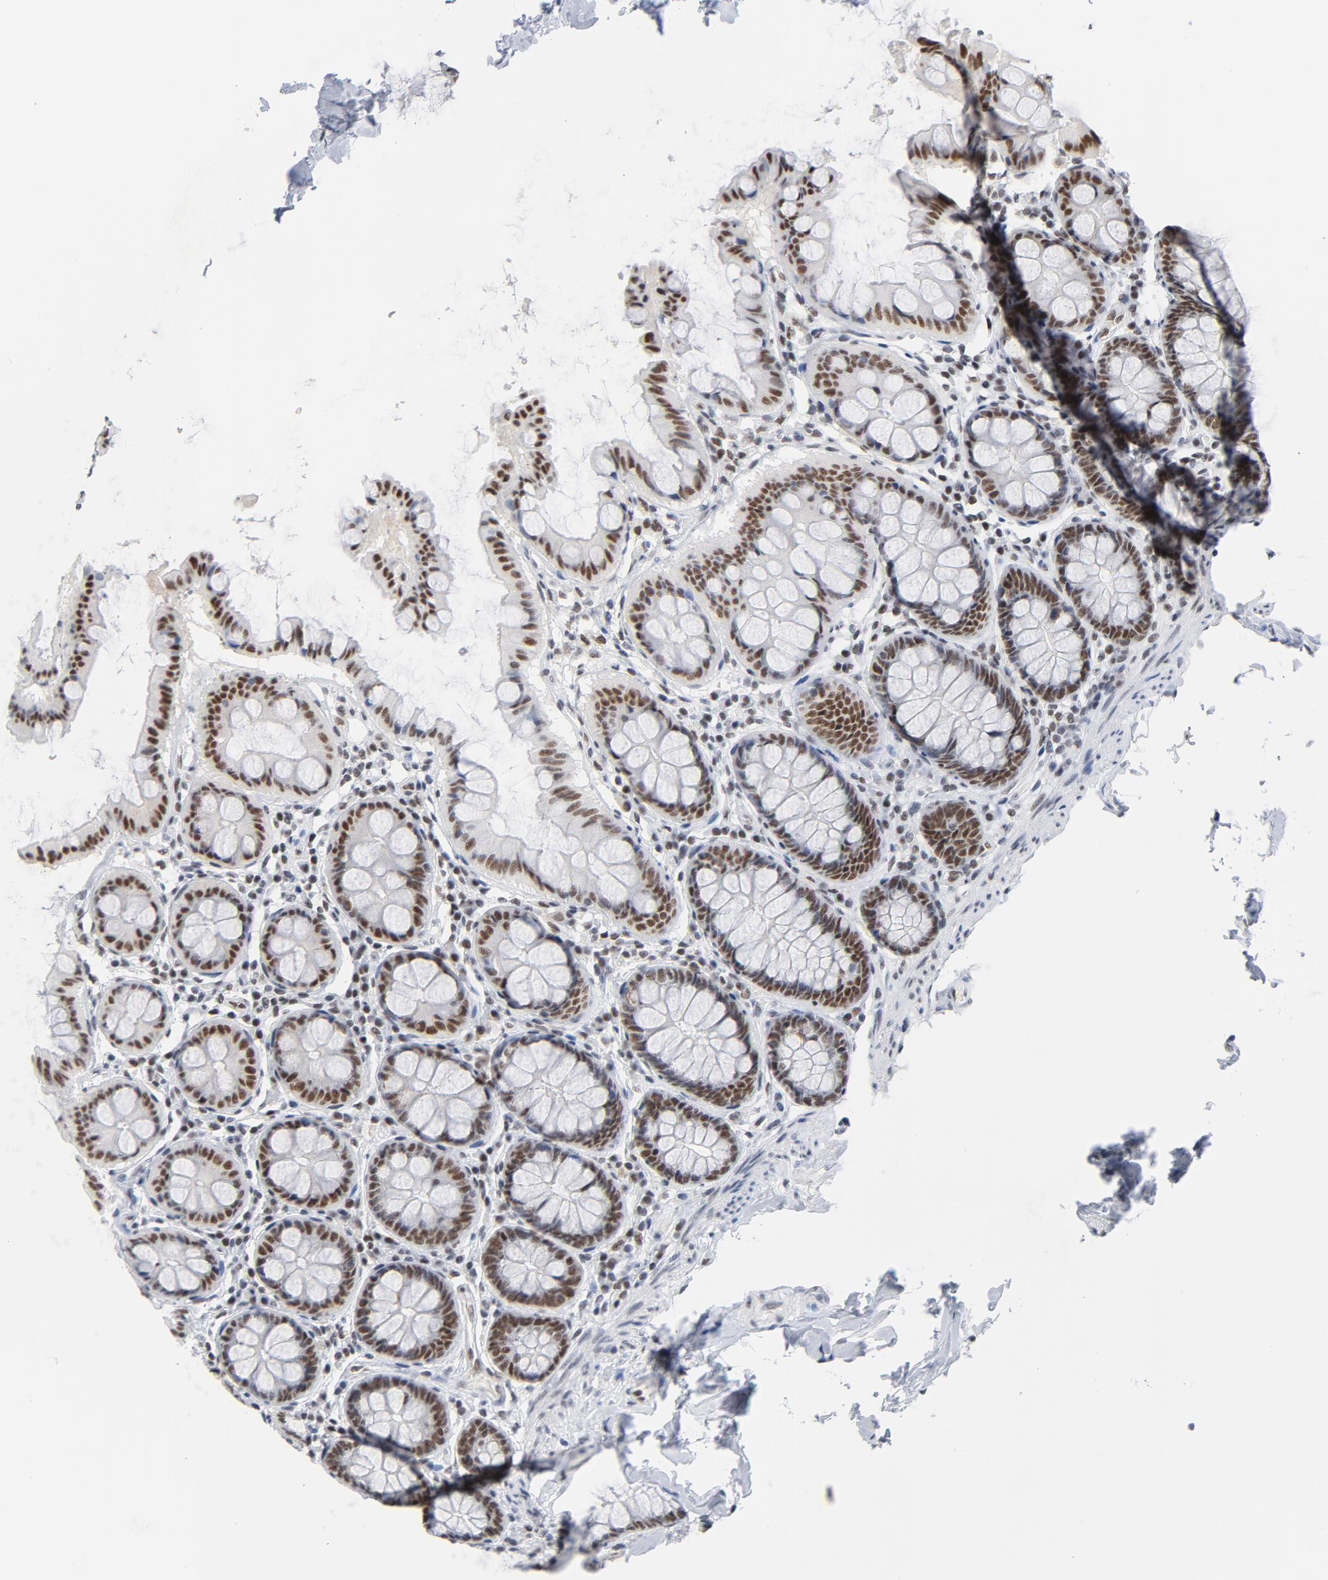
{"staining": {"intensity": "negative", "quantity": "none", "location": "none"}, "tissue": "colon", "cell_type": "Endothelial cells", "image_type": "normal", "snomed": [{"axis": "morphology", "description": "Normal tissue, NOS"}, {"axis": "topography", "description": "Colon"}], "caption": "This is a photomicrograph of immunohistochemistry staining of benign colon, which shows no expression in endothelial cells.", "gene": "CSTF2", "patient": {"sex": "female", "age": 61}}